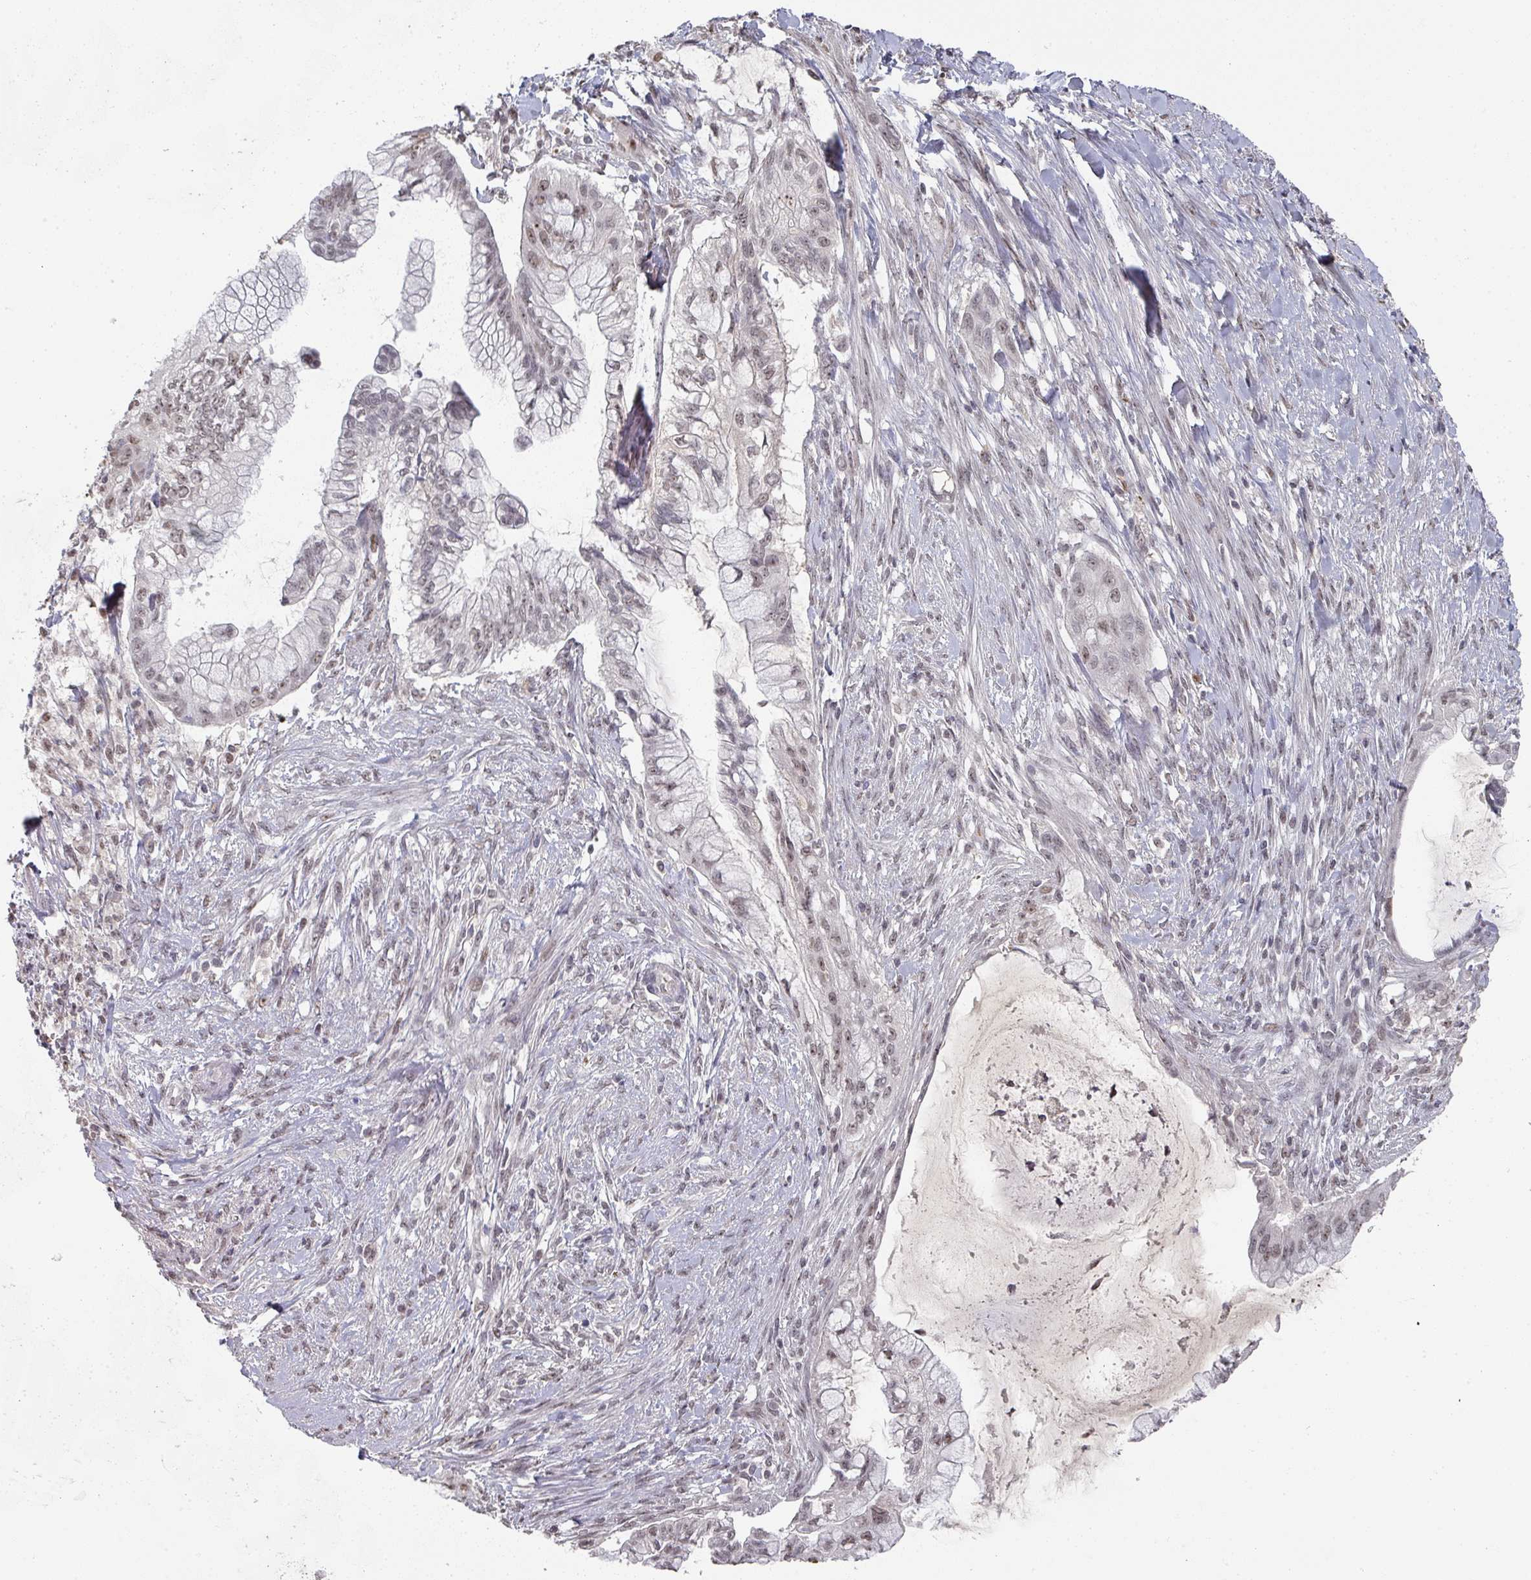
{"staining": {"intensity": "weak", "quantity": ">75%", "location": "nuclear"}, "tissue": "pancreatic cancer", "cell_type": "Tumor cells", "image_type": "cancer", "snomed": [{"axis": "morphology", "description": "Adenocarcinoma, NOS"}, {"axis": "topography", "description": "Pancreas"}], "caption": "A micrograph of pancreatic adenocarcinoma stained for a protein reveals weak nuclear brown staining in tumor cells.", "gene": "ZNF654", "patient": {"sex": "male", "age": 48}}